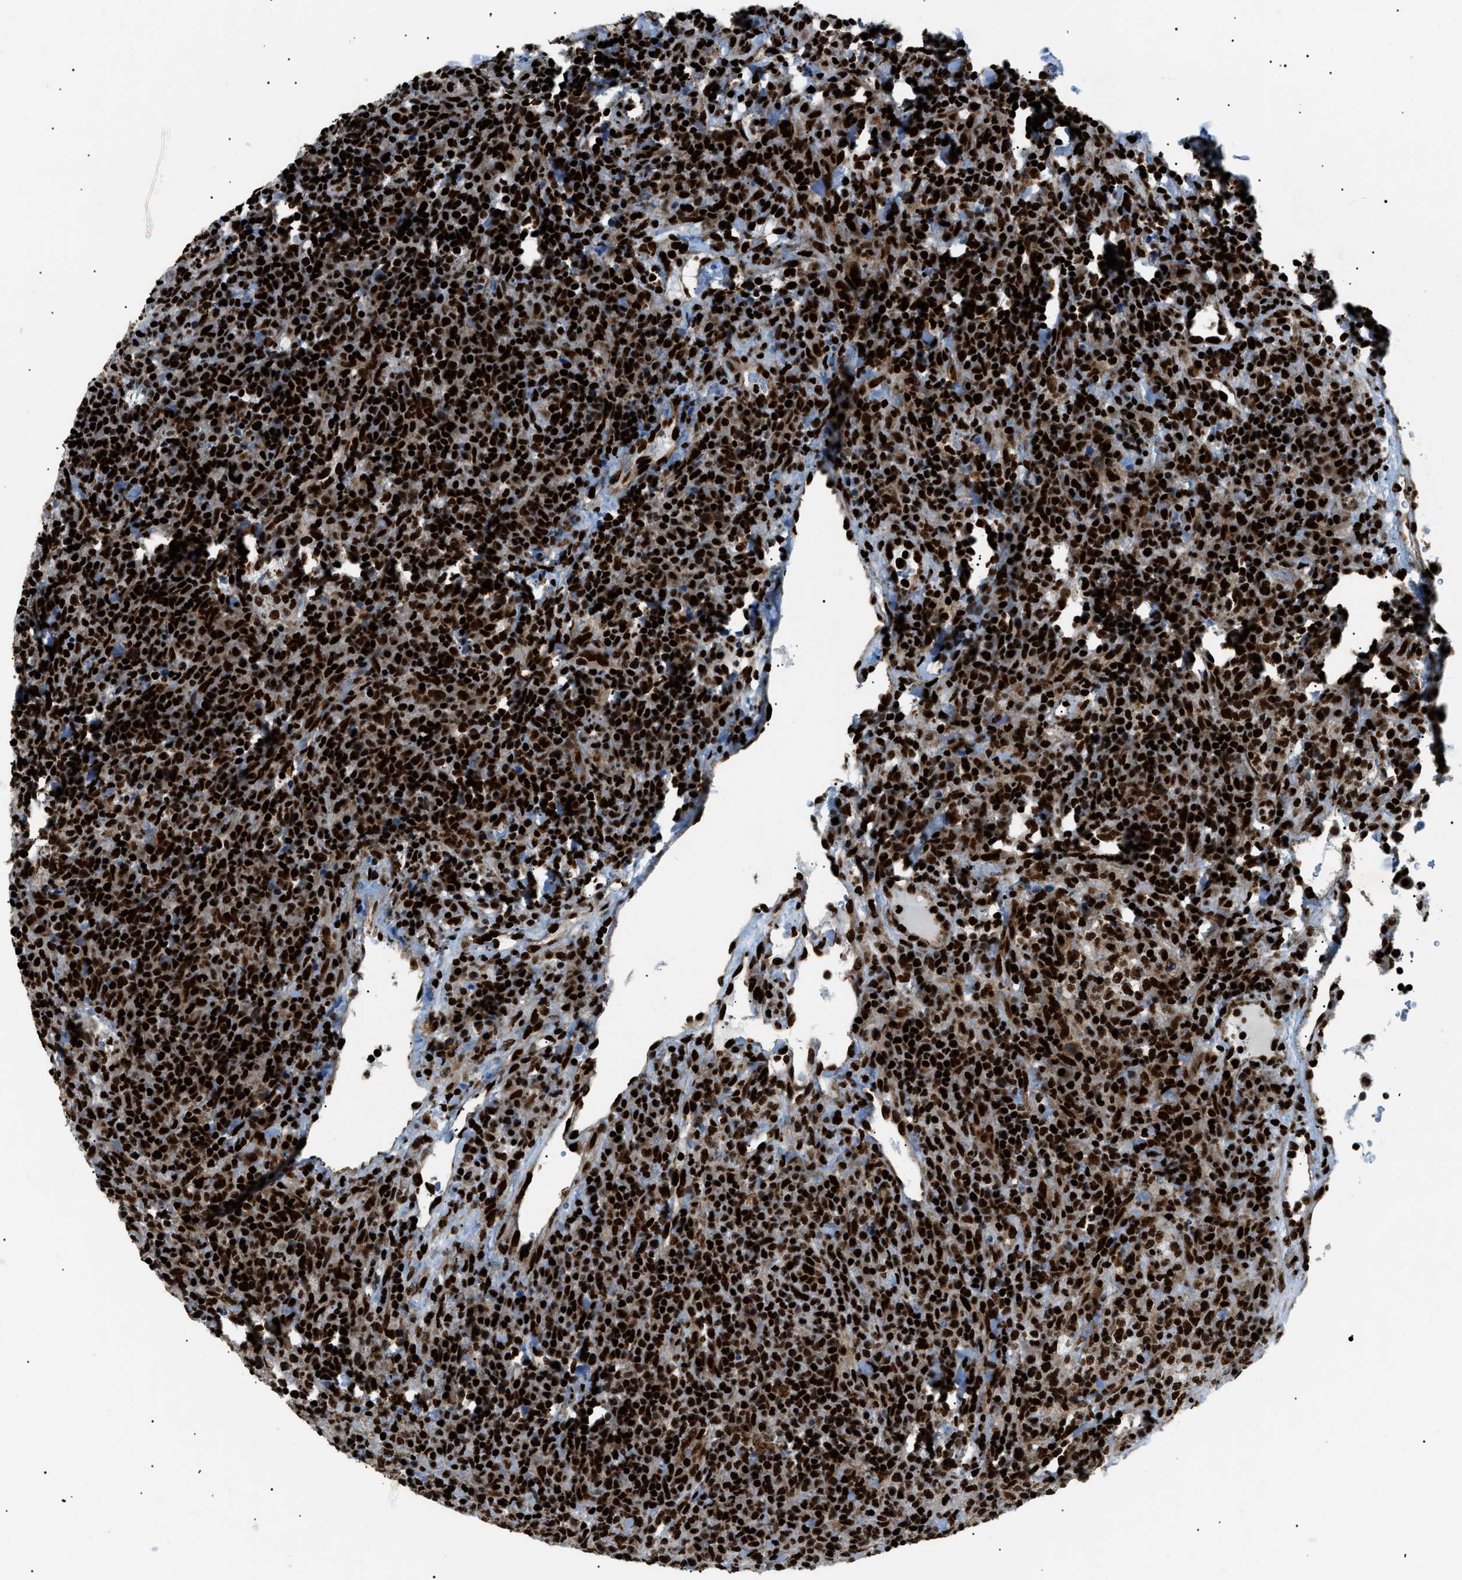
{"staining": {"intensity": "strong", "quantity": ">75%", "location": "nuclear"}, "tissue": "lymphoma", "cell_type": "Tumor cells", "image_type": "cancer", "snomed": [{"axis": "morphology", "description": "Malignant lymphoma, non-Hodgkin's type, High grade"}, {"axis": "topography", "description": "Lymph node"}], "caption": "Tumor cells display high levels of strong nuclear positivity in approximately >75% of cells in malignant lymphoma, non-Hodgkin's type (high-grade).", "gene": "HNRNPK", "patient": {"sex": "female", "age": 76}}